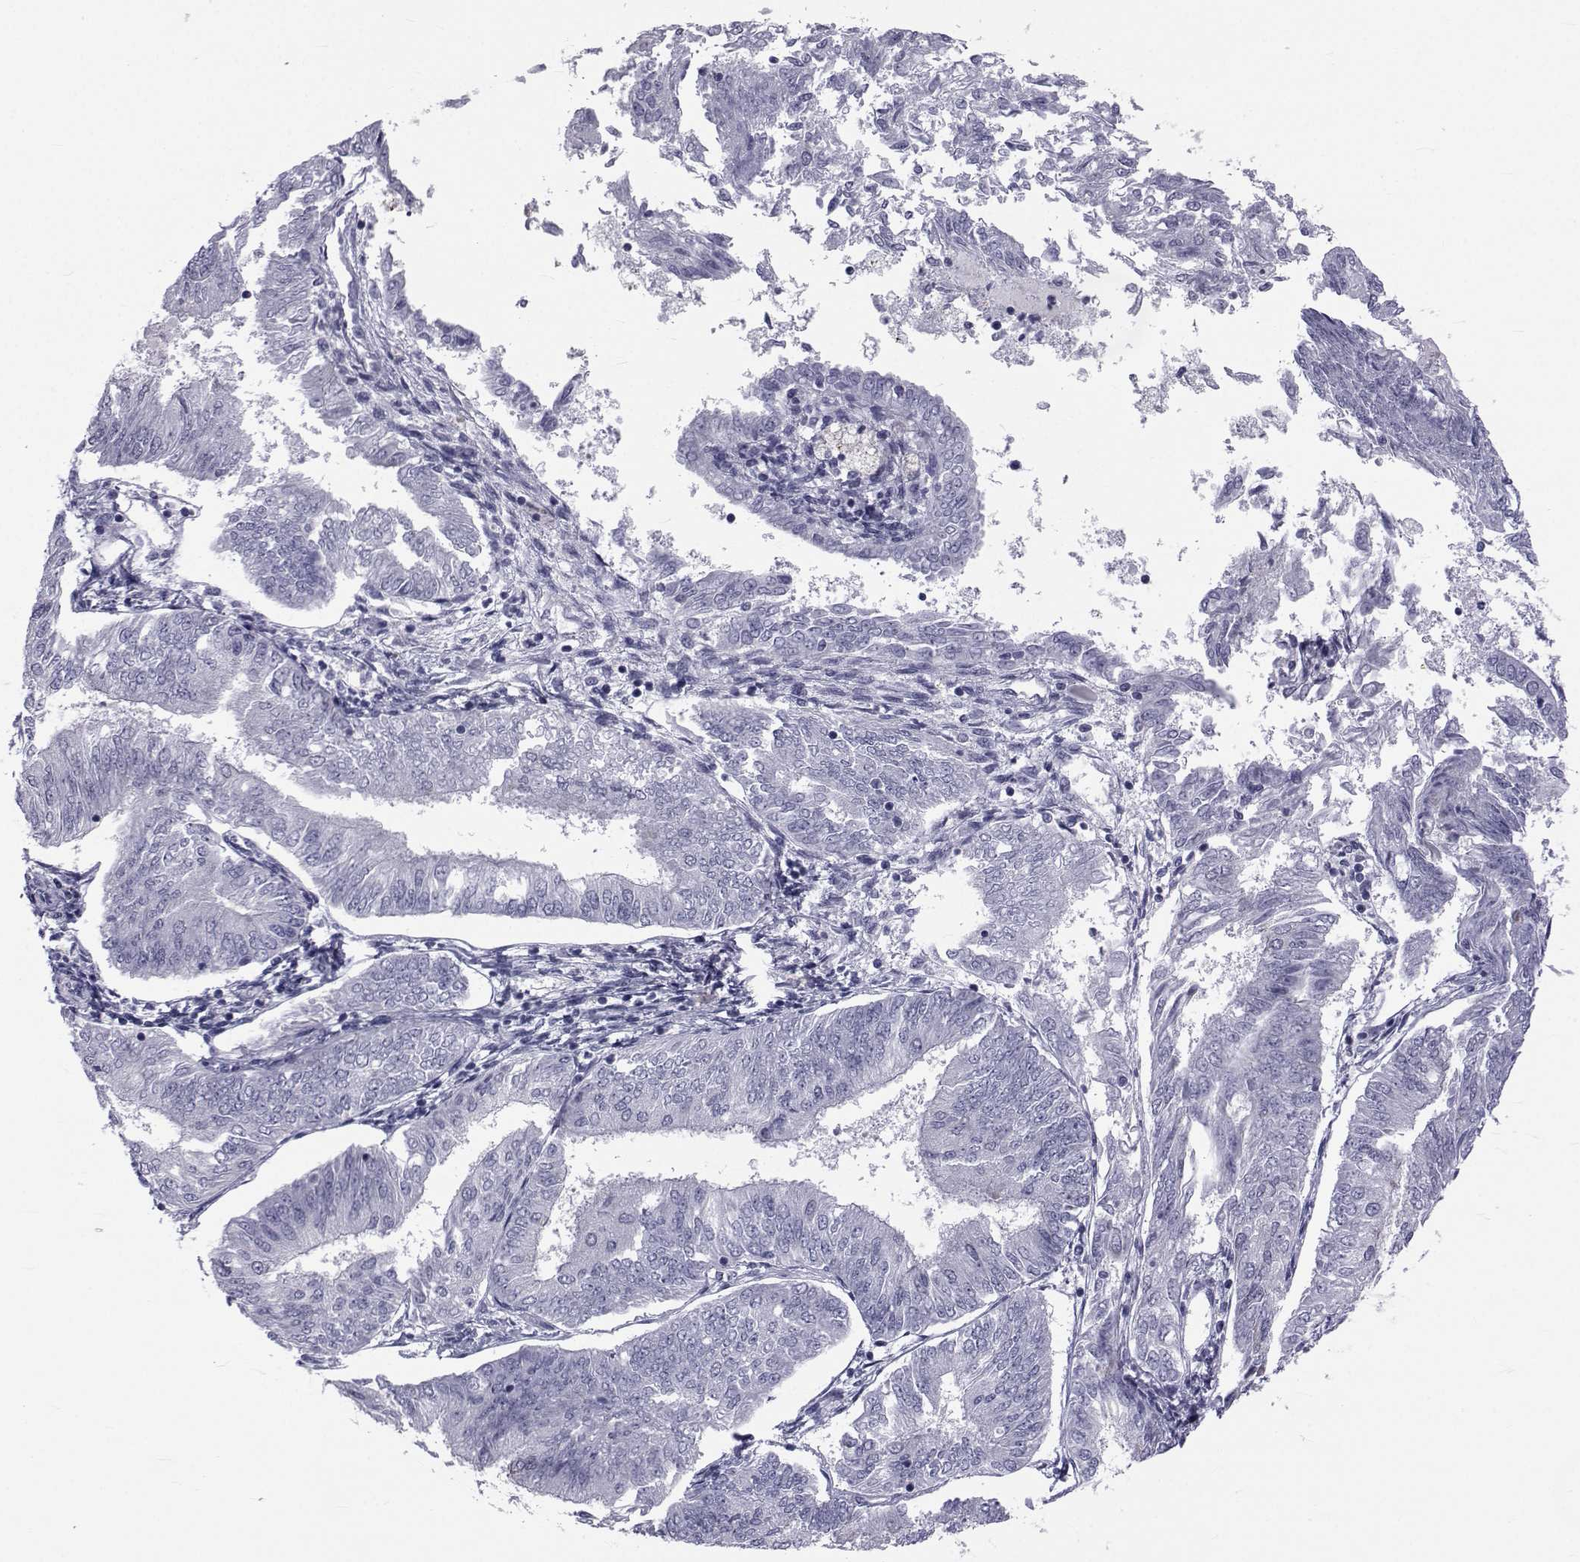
{"staining": {"intensity": "negative", "quantity": "none", "location": "none"}, "tissue": "endometrial cancer", "cell_type": "Tumor cells", "image_type": "cancer", "snomed": [{"axis": "morphology", "description": "Adenocarcinoma, NOS"}, {"axis": "topography", "description": "Endometrium"}], "caption": "Immunohistochemical staining of human endometrial cancer exhibits no significant expression in tumor cells. Brightfield microscopy of IHC stained with DAB (3,3'-diaminobenzidine) (brown) and hematoxylin (blue), captured at high magnification.", "gene": "FDXR", "patient": {"sex": "female", "age": 58}}